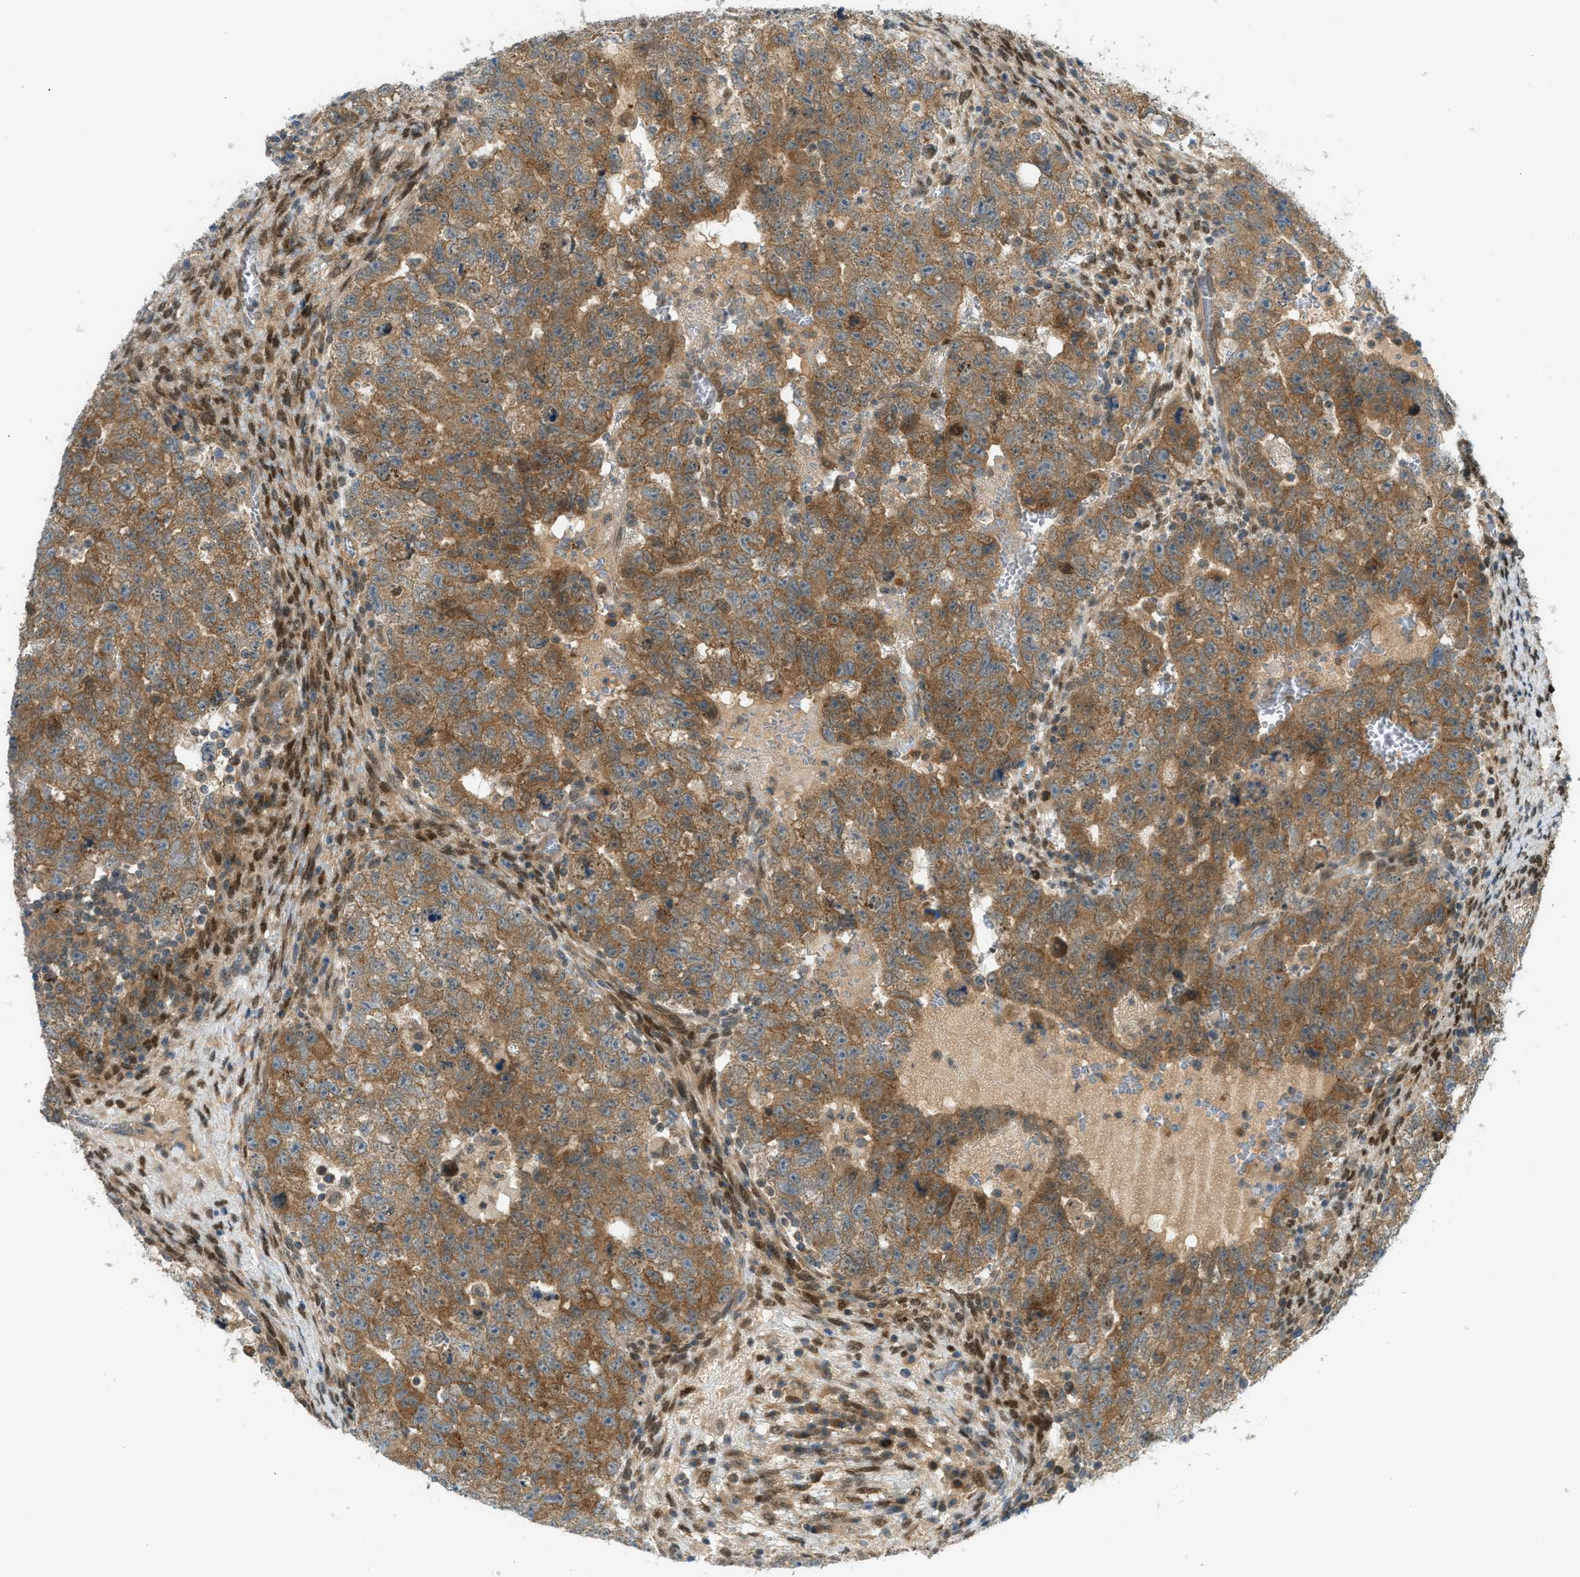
{"staining": {"intensity": "moderate", "quantity": ">75%", "location": "cytoplasmic/membranous"}, "tissue": "testis cancer", "cell_type": "Tumor cells", "image_type": "cancer", "snomed": [{"axis": "morphology", "description": "Seminoma, NOS"}, {"axis": "morphology", "description": "Carcinoma, Embryonal, NOS"}, {"axis": "topography", "description": "Testis"}], "caption": "A high-resolution image shows immunohistochemistry (IHC) staining of embryonal carcinoma (testis), which reveals moderate cytoplasmic/membranous expression in about >75% of tumor cells.", "gene": "DYRK1A", "patient": {"sex": "male", "age": 38}}